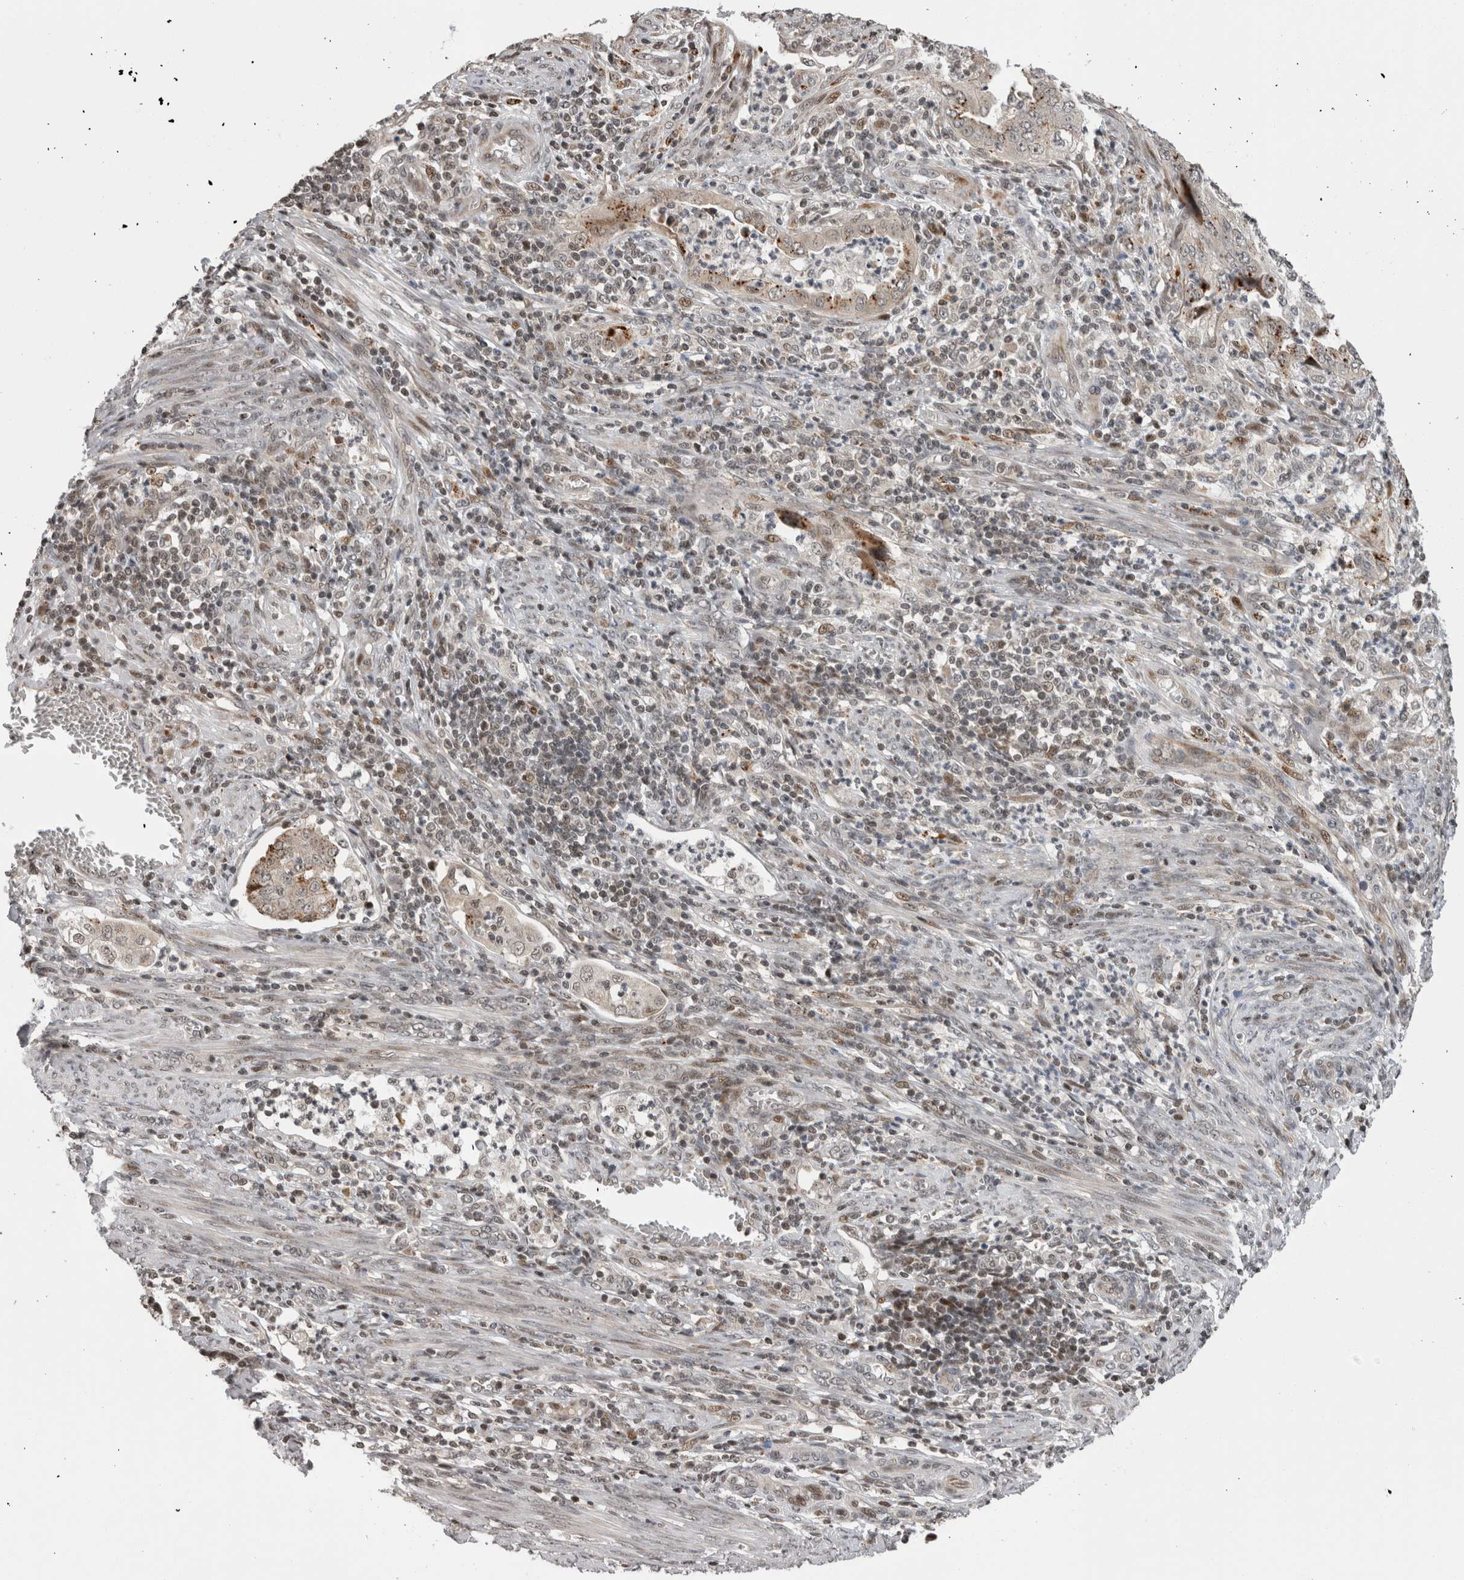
{"staining": {"intensity": "moderate", "quantity": "<25%", "location": "cytoplasmic/membranous"}, "tissue": "endometrial cancer", "cell_type": "Tumor cells", "image_type": "cancer", "snomed": [{"axis": "morphology", "description": "Adenocarcinoma, NOS"}, {"axis": "topography", "description": "Endometrium"}], "caption": "A low amount of moderate cytoplasmic/membranous staining is identified in about <25% of tumor cells in endometrial adenocarcinoma tissue.", "gene": "ZBTB11", "patient": {"sex": "female", "age": 51}}